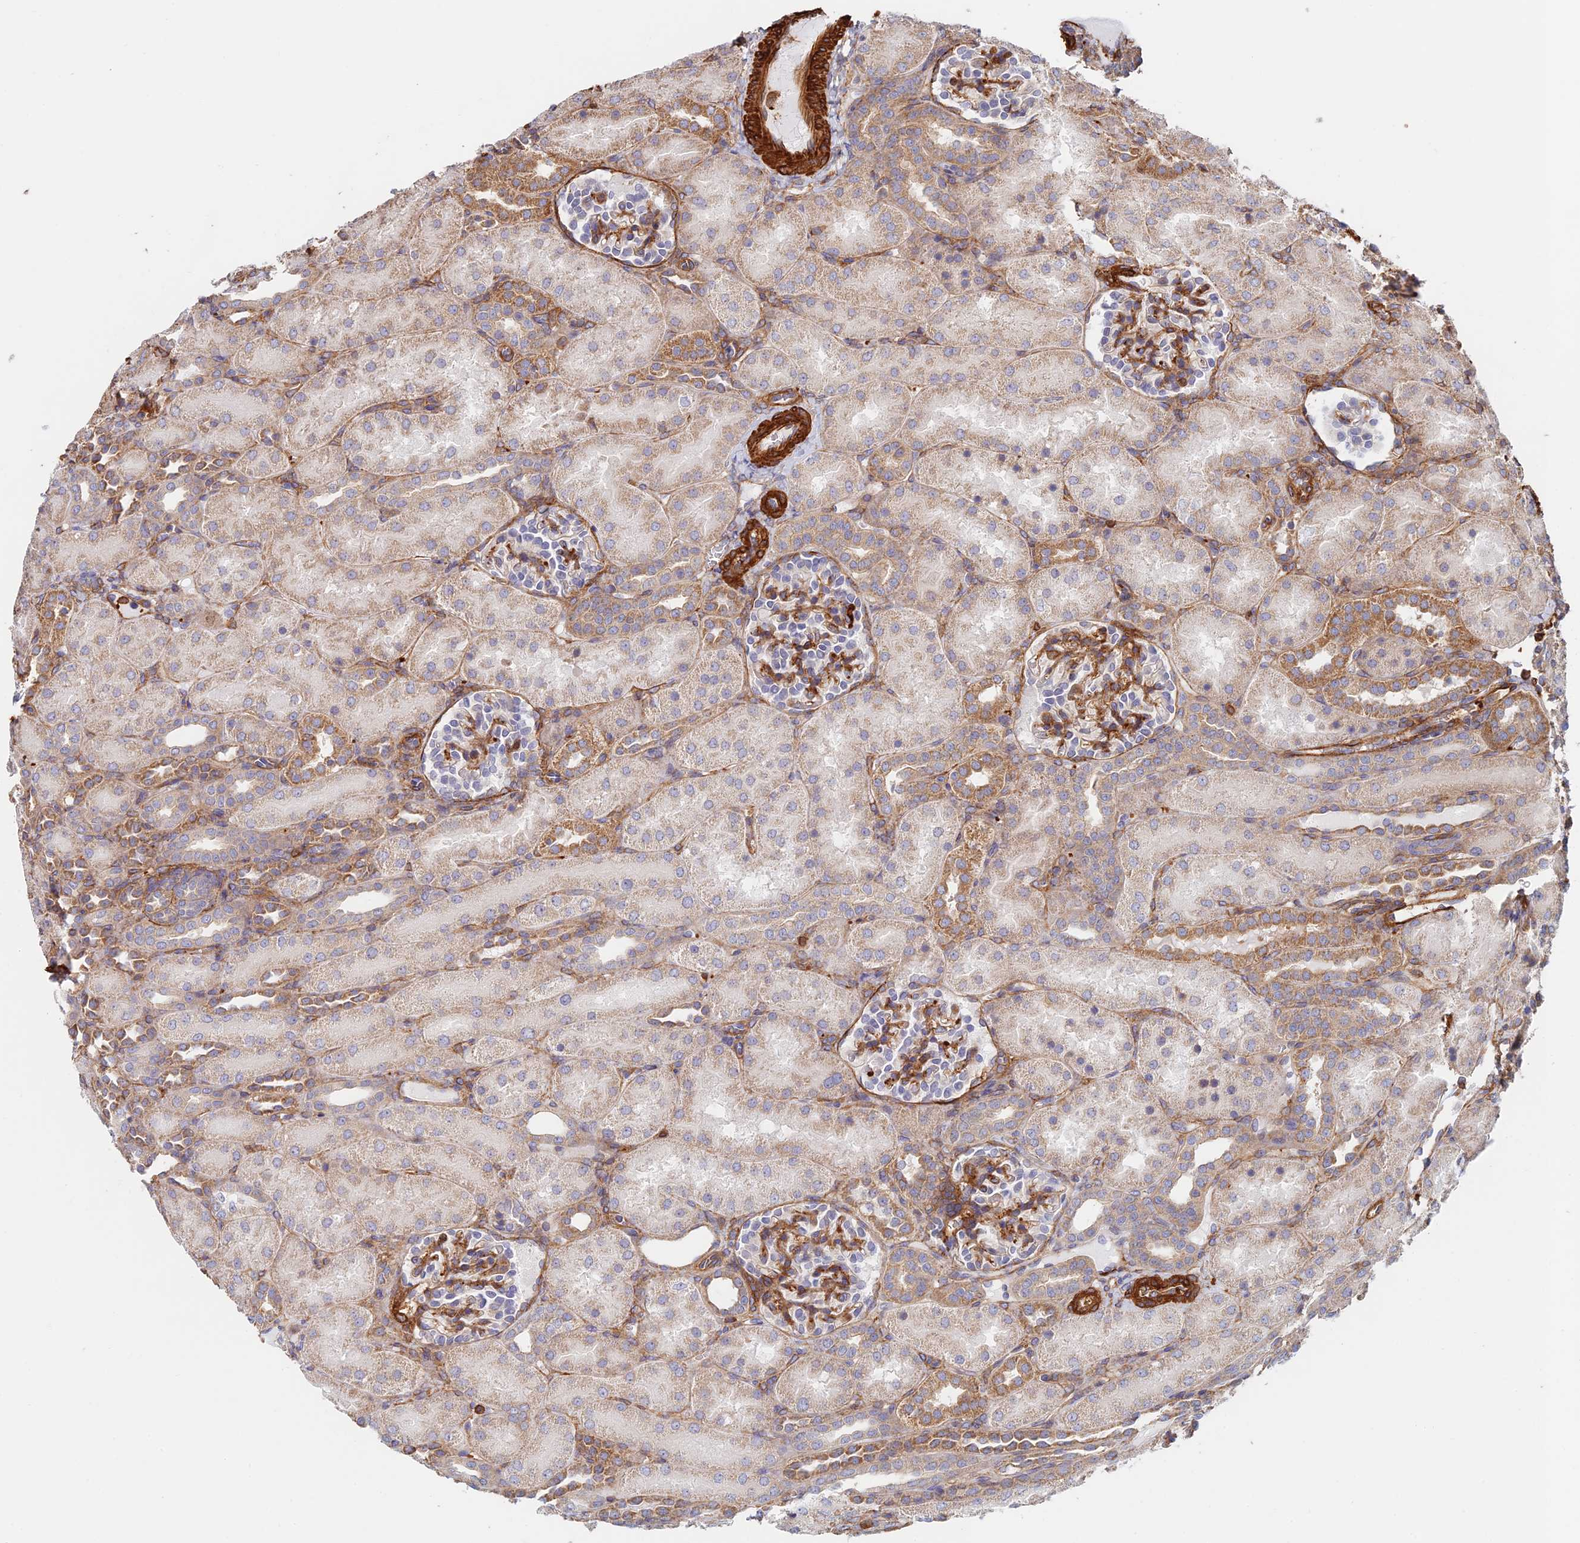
{"staining": {"intensity": "strong", "quantity": "<25%", "location": "cytoplasmic/membranous"}, "tissue": "kidney", "cell_type": "Cells in glomeruli", "image_type": "normal", "snomed": [{"axis": "morphology", "description": "Normal tissue, NOS"}, {"axis": "topography", "description": "Kidney"}], "caption": "DAB (3,3'-diaminobenzidine) immunohistochemical staining of benign human kidney exhibits strong cytoplasmic/membranous protein positivity in about <25% of cells in glomeruli.", "gene": "PAK4", "patient": {"sex": "male", "age": 1}}